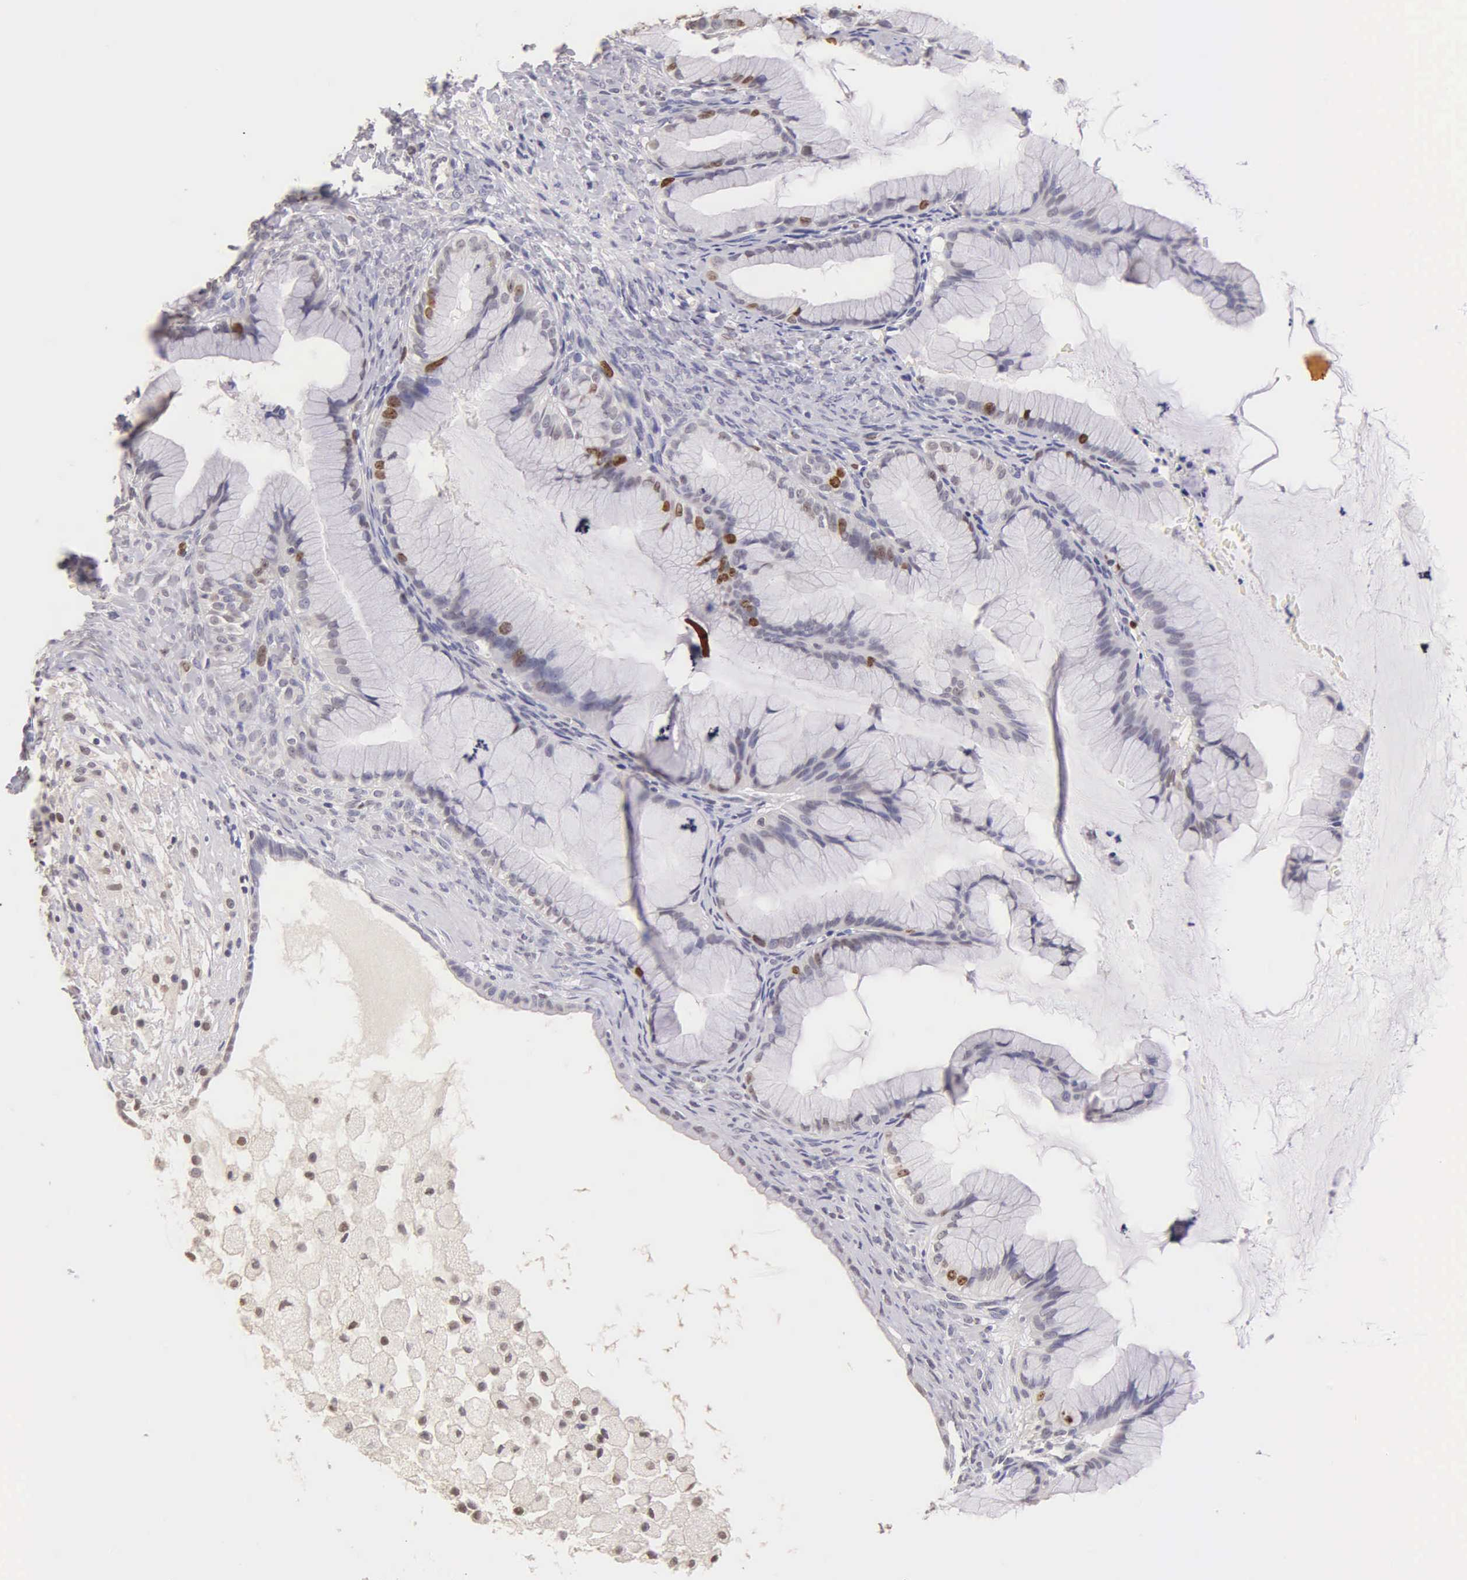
{"staining": {"intensity": "moderate", "quantity": "<25%", "location": "nuclear"}, "tissue": "ovarian cancer", "cell_type": "Tumor cells", "image_type": "cancer", "snomed": [{"axis": "morphology", "description": "Cystadenocarcinoma, mucinous, NOS"}, {"axis": "topography", "description": "Ovary"}], "caption": "Ovarian mucinous cystadenocarcinoma stained with DAB (3,3'-diaminobenzidine) immunohistochemistry exhibits low levels of moderate nuclear staining in about <25% of tumor cells.", "gene": "MKI67", "patient": {"sex": "female", "age": 41}}